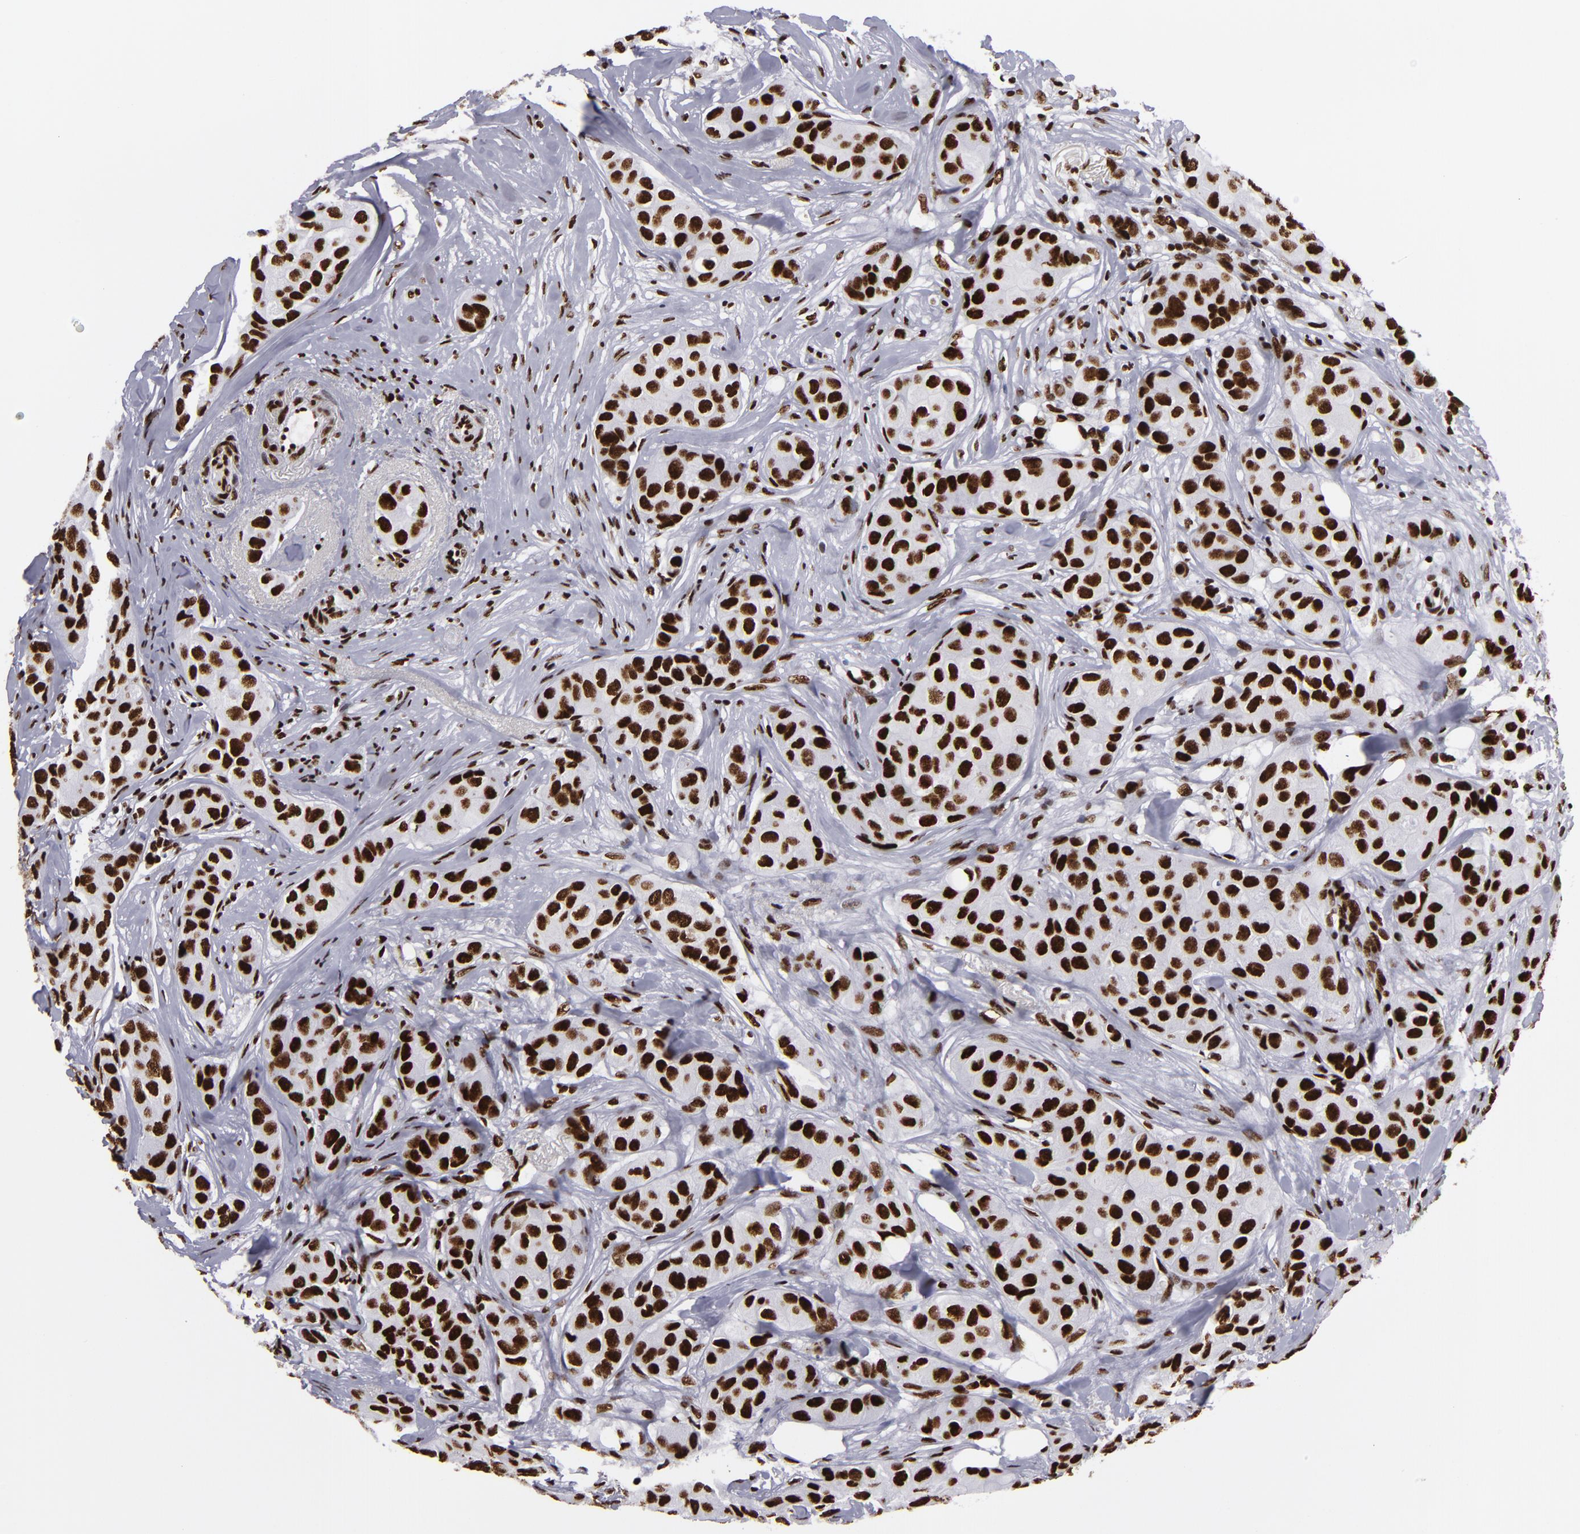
{"staining": {"intensity": "strong", "quantity": ">75%", "location": "nuclear"}, "tissue": "breast cancer", "cell_type": "Tumor cells", "image_type": "cancer", "snomed": [{"axis": "morphology", "description": "Duct carcinoma"}, {"axis": "topography", "description": "Breast"}], "caption": "Protein staining of invasive ductal carcinoma (breast) tissue exhibits strong nuclear expression in approximately >75% of tumor cells.", "gene": "SAFB", "patient": {"sex": "female", "age": 68}}